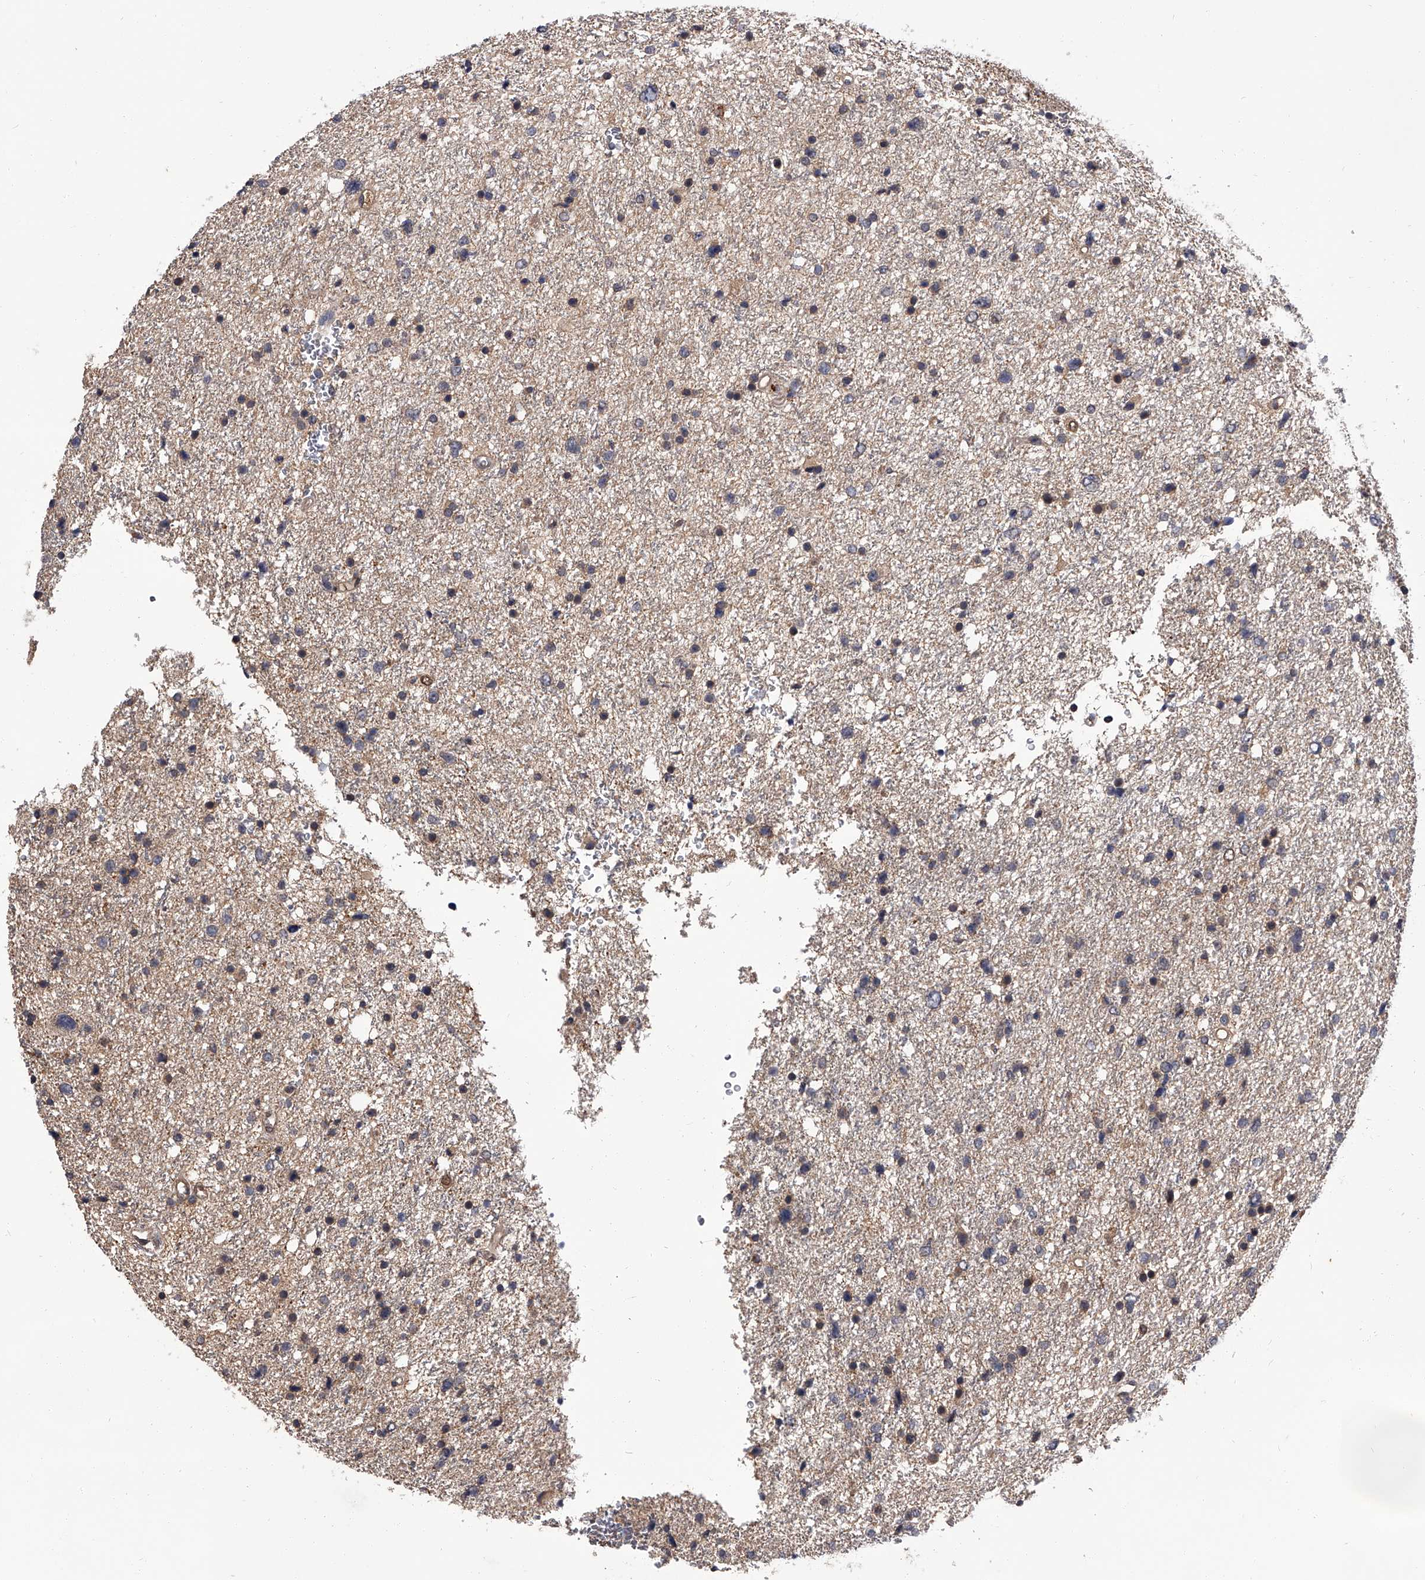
{"staining": {"intensity": "negative", "quantity": "none", "location": "none"}, "tissue": "glioma", "cell_type": "Tumor cells", "image_type": "cancer", "snomed": [{"axis": "morphology", "description": "Glioma, malignant, Low grade"}, {"axis": "topography", "description": "Brain"}], "caption": "Immunohistochemistry (IHC) photomicrograph of neoplastic tissue: human malignant low-grade glioma stained with DAB exhibits no significant protein positivity in tumor cells.", "gene": "SLC18B1", "patient": {"sex": "female", "age": 37}}